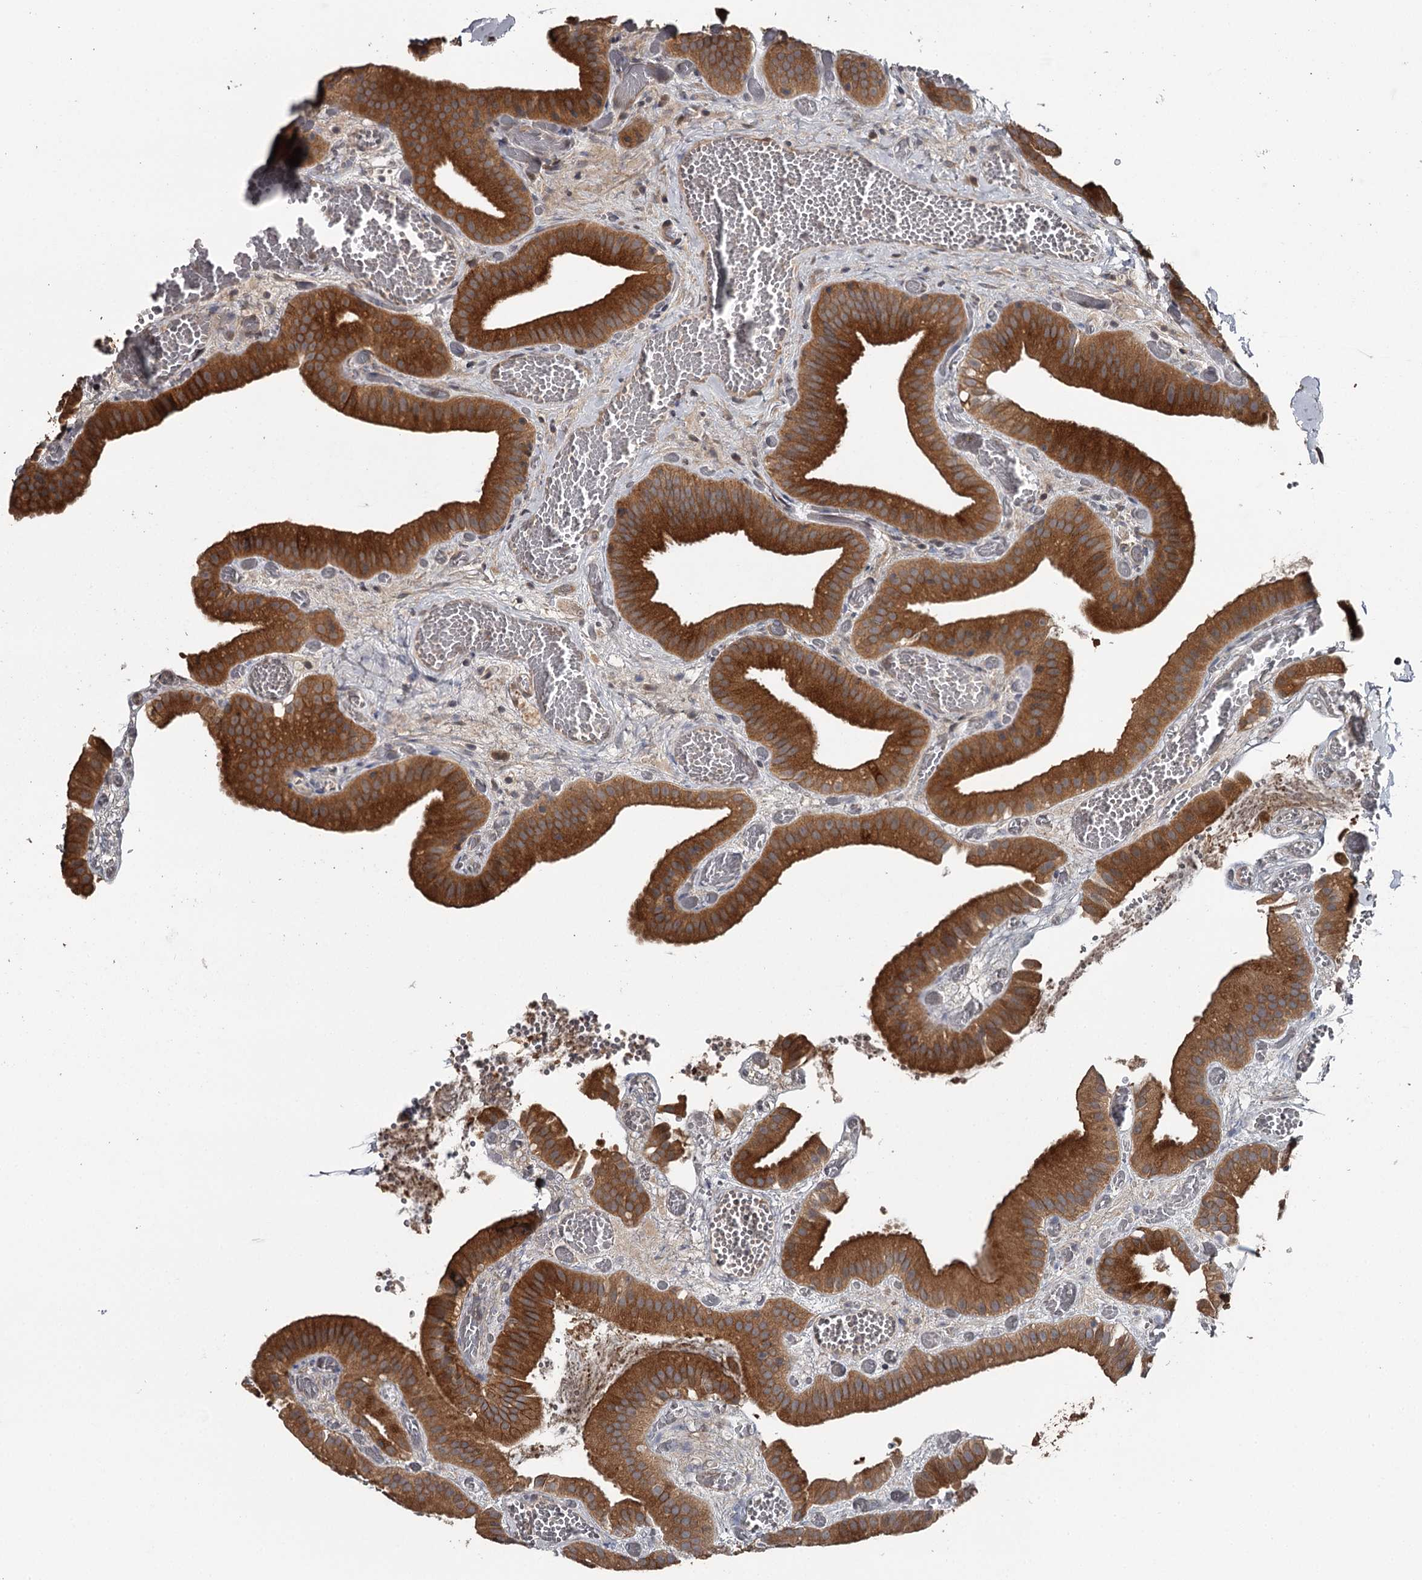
{"staining": {"intensity": "strong", "quantity": ">75%", "location": "cytoplasmic/membranous"}, "tissue": "gallbladder", "cell_type": "Glandular cells", "image_type": "normal", "snomed": [{"axis": "morphology", "description": "Normal tissue, NOS"}, {"axis": "topography", "description": "Gallbladder"}], "caption": "Normal gallbladder reveals strong cytoplasmic/membranous positivity in approximately >75% of glandular cells, visualized by immunohistochemistry.", "gene": "RAB21", "patient": {"sex": "female", "age": 64}}